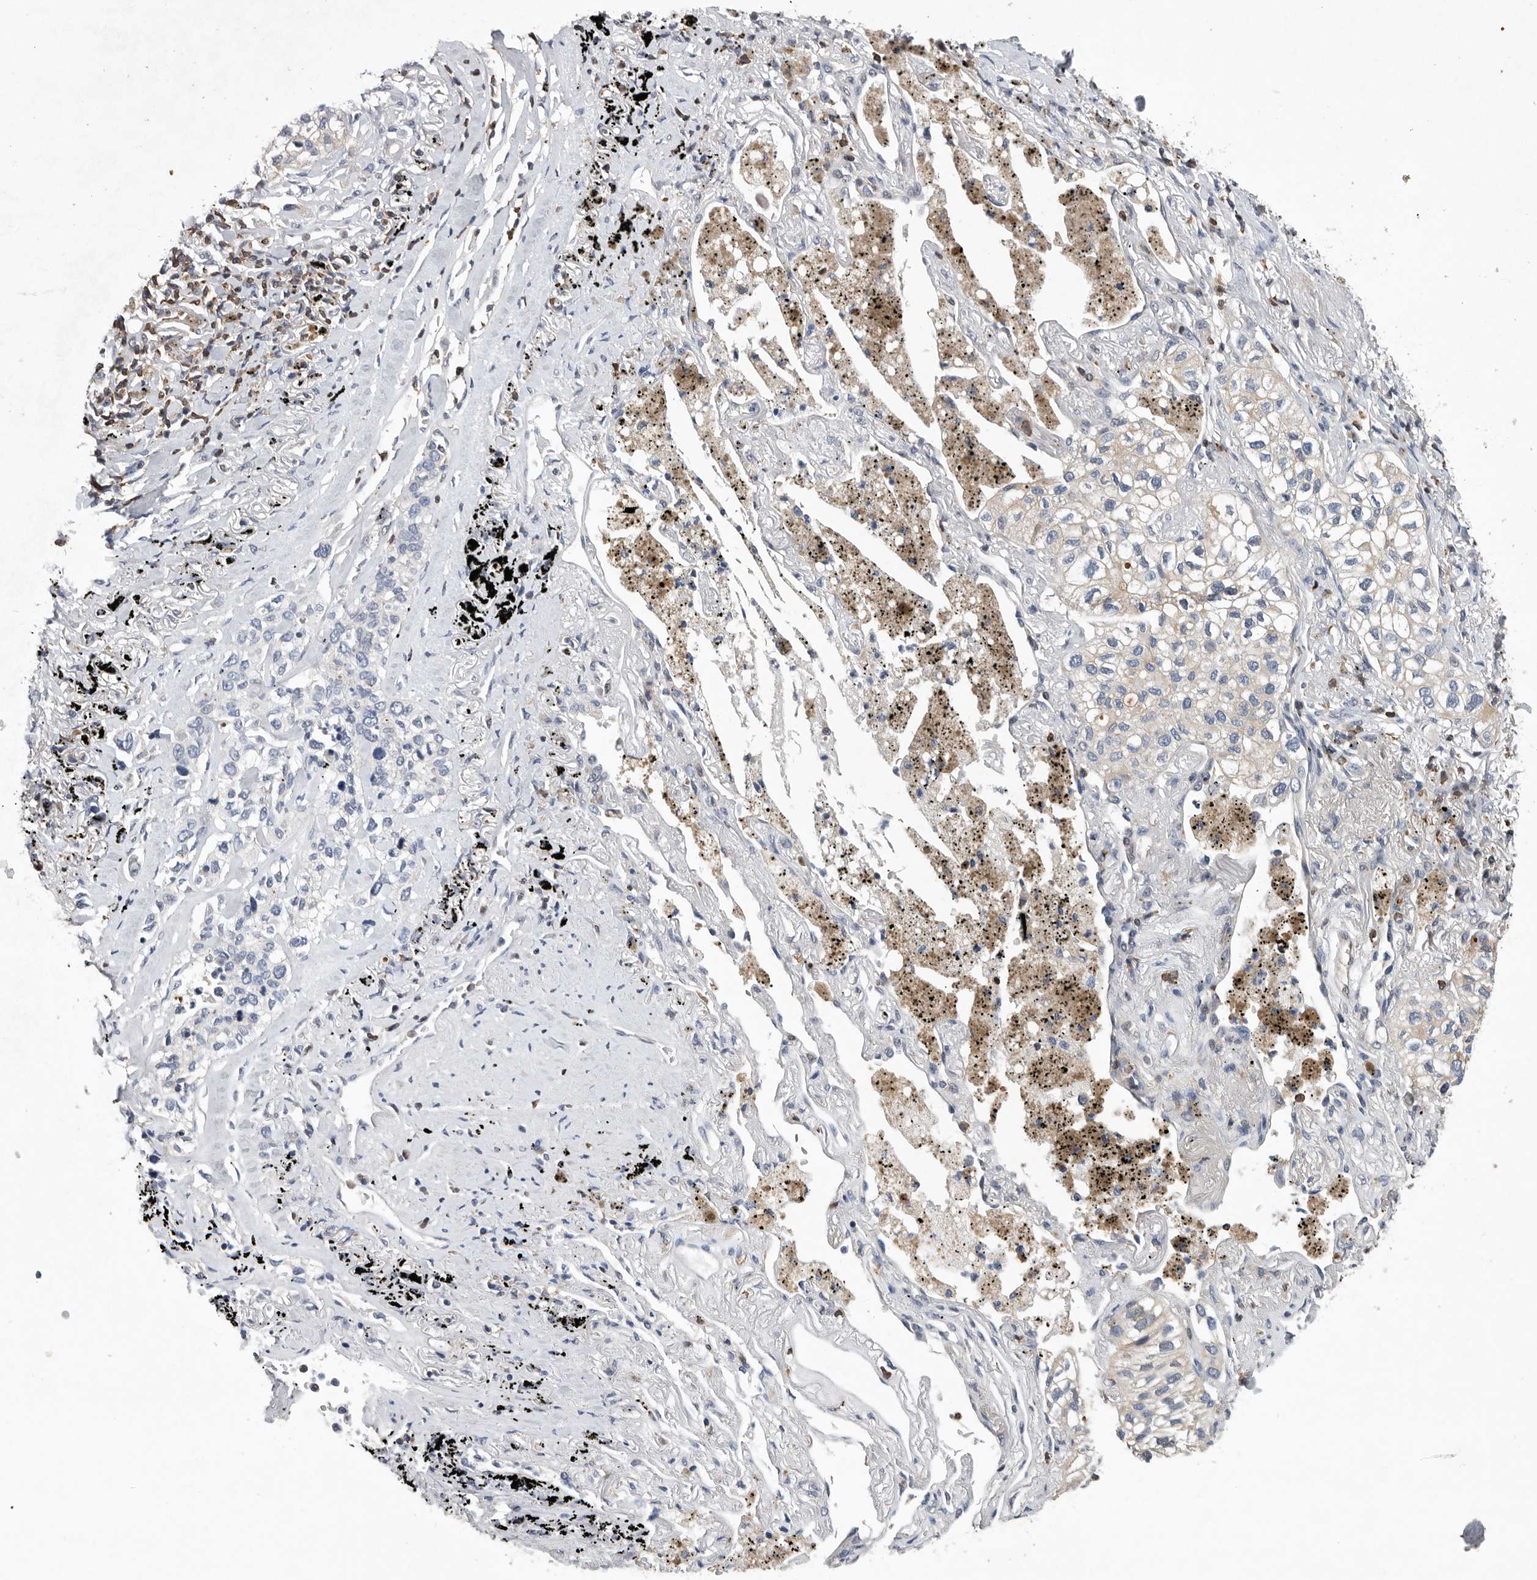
{"staining": {"intensity": "negative", "quantity": "none", "location": "none"}, "tissue": "lung cancer", "cell_type": "Tumor cells", "image_type": "cancer", "snomed": [{"axis": "morphology", "description": "Adenocarcinoma, NOS"}, {"axis": "topography", "description": "Lung"}], "caption": "Protein analysis of adenocarcinoma (lung) shows no significant expression in tumor cells.", "gene": "PDCD4", "patient": {"sex": "male", "age": 63}}